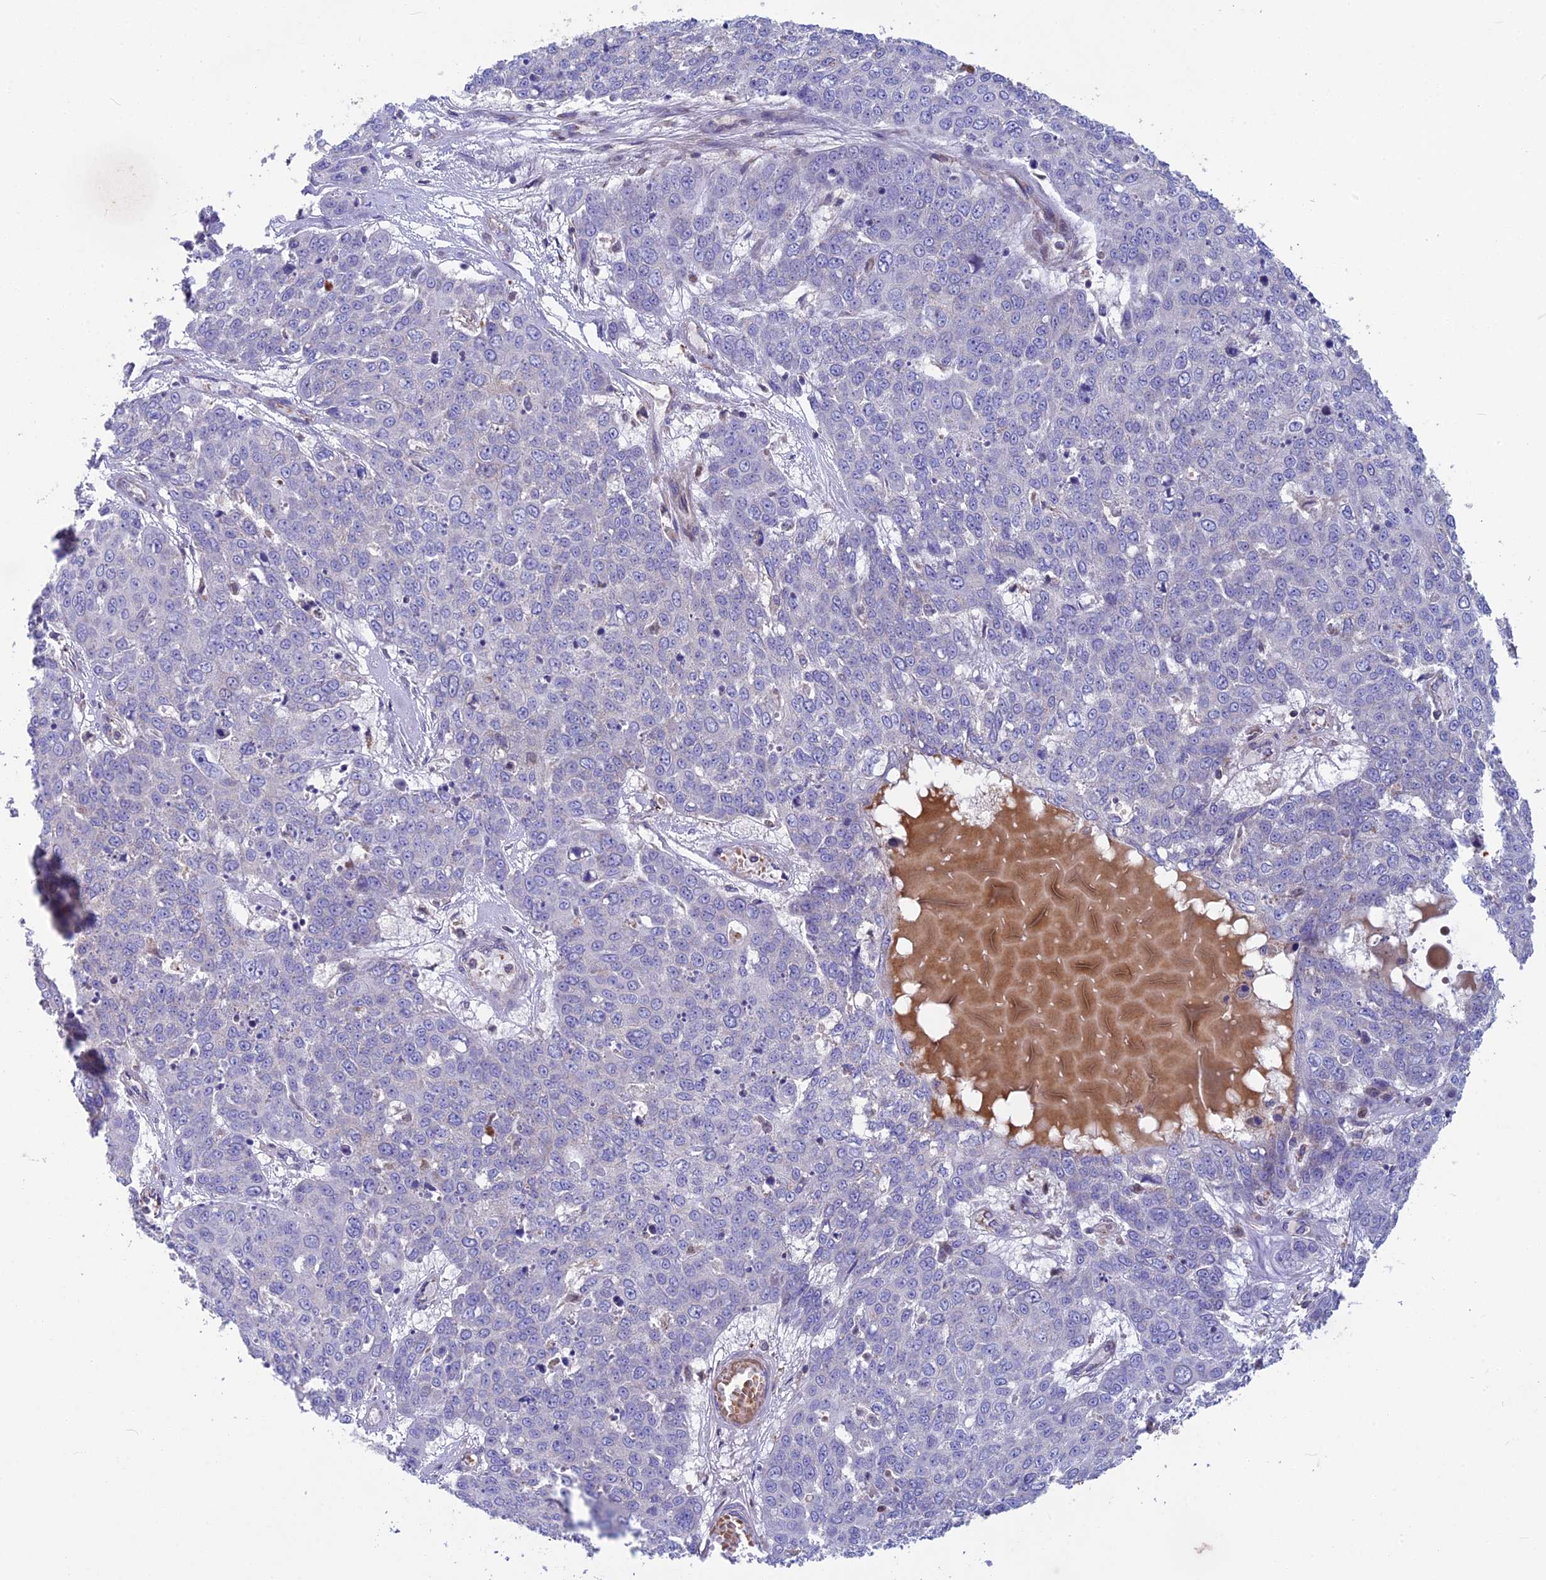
{"staining": {"intensity": "negative", "quantity": "none", "location": "none"}, "tissue": "skin cancer", "cell_type": "Tumor cells", "image_type": "cancer", "snomed": [{"axis": "morphology", "description": "Squamous cell carcinoma, NOS"}, {"axis": "topography", "description": "Skin"}], "caption": "Protein analysis of skin squamous cell carcinoma shows no significant expression in tumor cells.", "gene": "CS", "patient": {"sex": "male", "age": 71}}